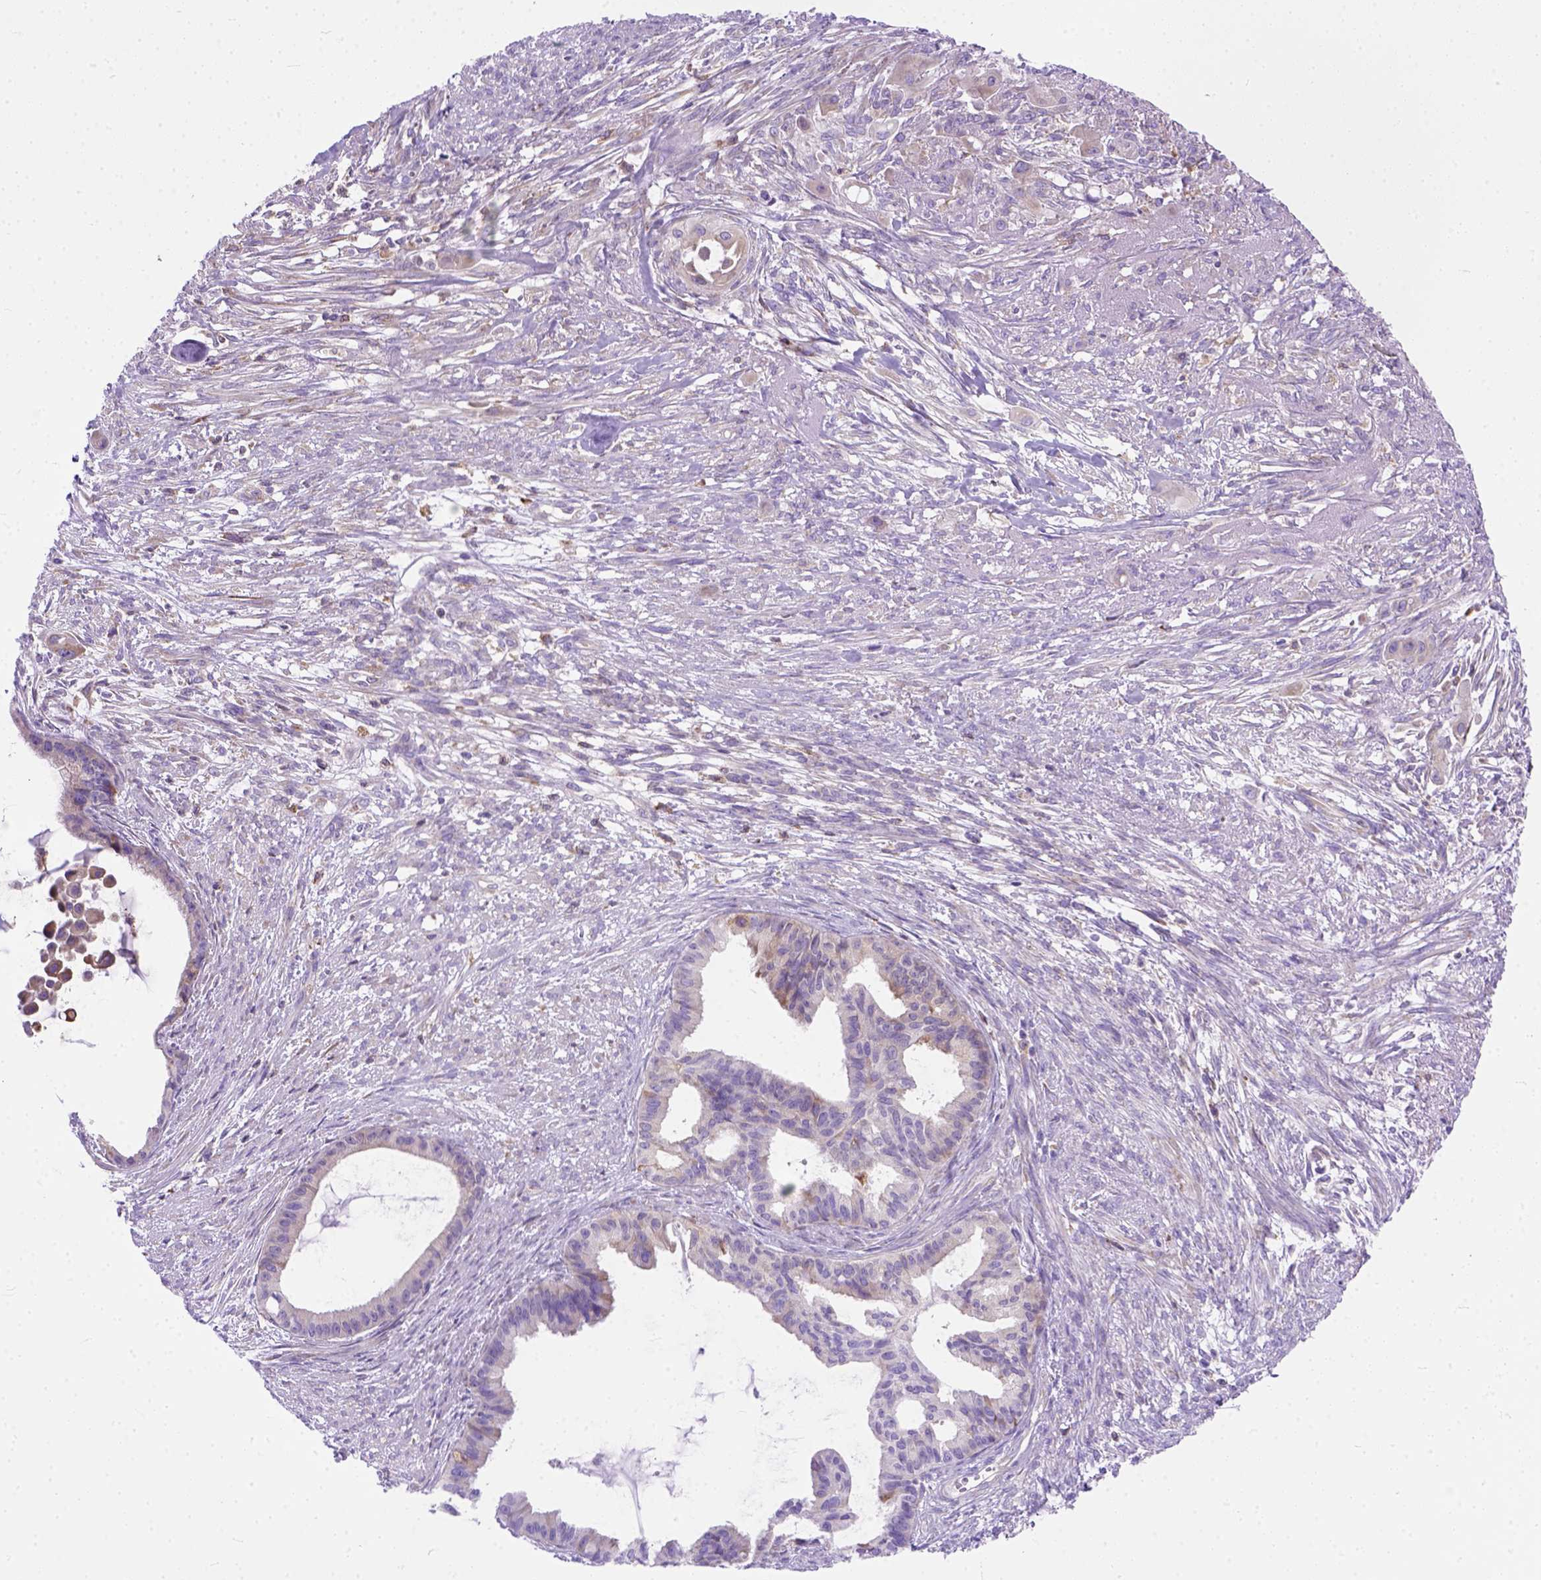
{"staining": {"intensity": "negative", "quantity": "none", "location": "none"}, "tissue": "endometrial cancer", "cell_type": "Tumor cells", "image_type": "cancer", "snomed": [{"axis": "morphology", "description": "Adenocarcinoma, NOS"}, {"axis": "topography", "description": "Endometrium"}], "caption": "The immunohistochemistry micrograph has no significant expression in tumor cells of endometrial adenocarcinoma tissue.", "gene": "PLK4", "patient": {"sex": "female", "age": 86}}